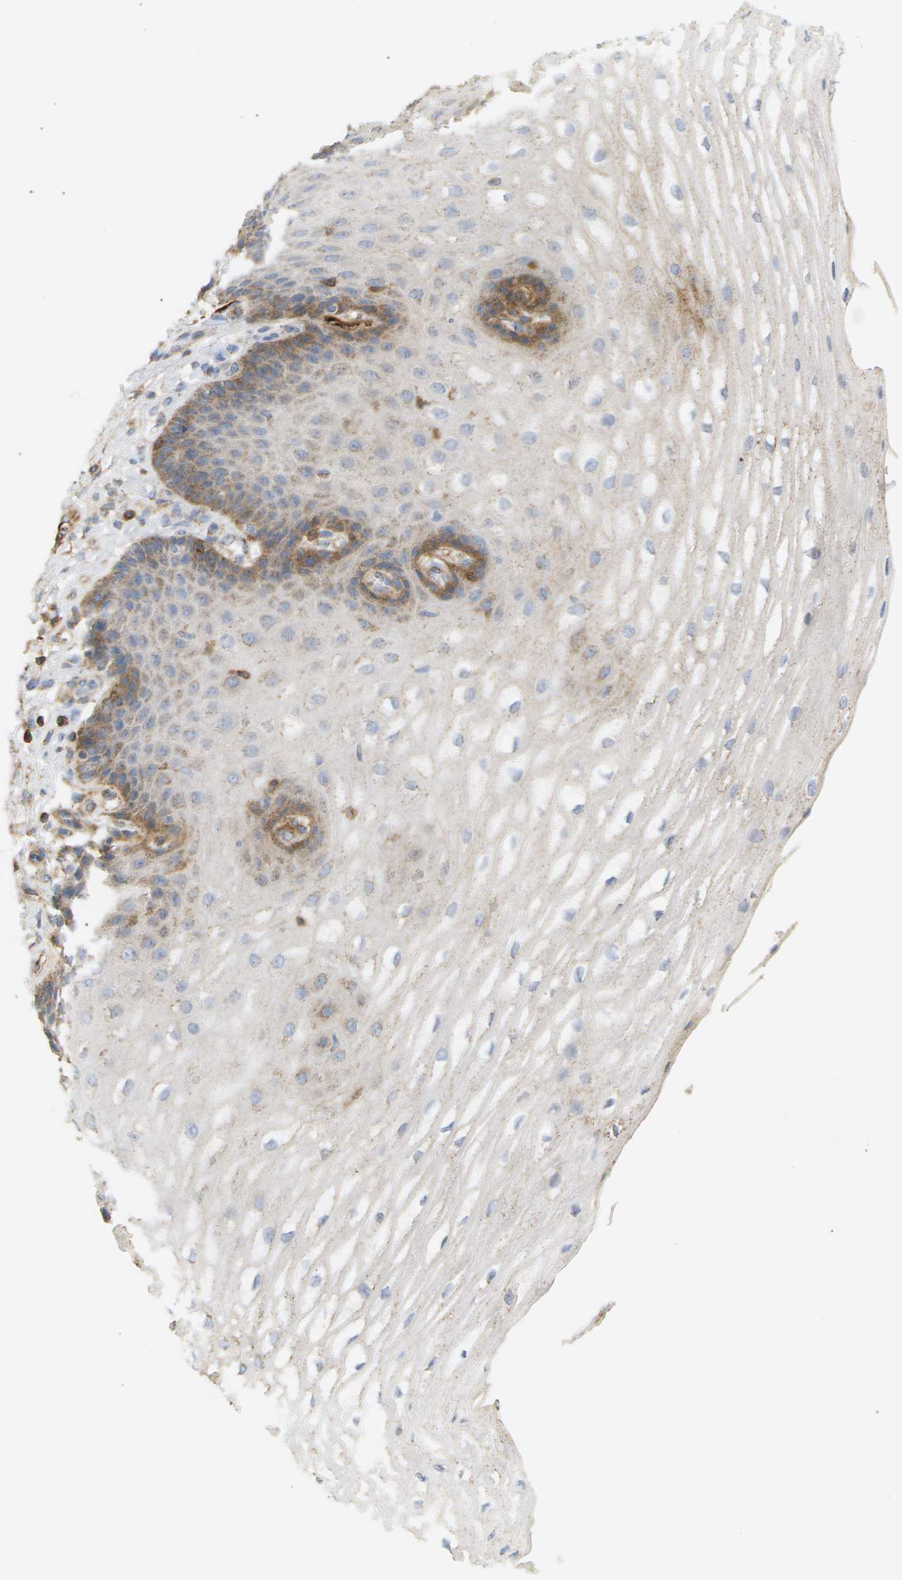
{"staining": {"intensity": "moderate", "quantity": "<25%", "location": "cytoplasmic/membranous"}, "tissue": "esophagus", "cell_type": "Squamous epithelial cells", "image_type": "normal", "snomed": [{"axis": "morphology", "description": "Normal tissue, NOS"}, {"axis": "topography", "description": "Esophagus"}], "caption": "Immunohistochemistry of unremarkable esophagus displays low levels of moderate cytoplasmic/membranous expression in about <25% of squamous epithelial cells.", "gene": "LIME1", "patient": {"sex": "male", "age": 54}}